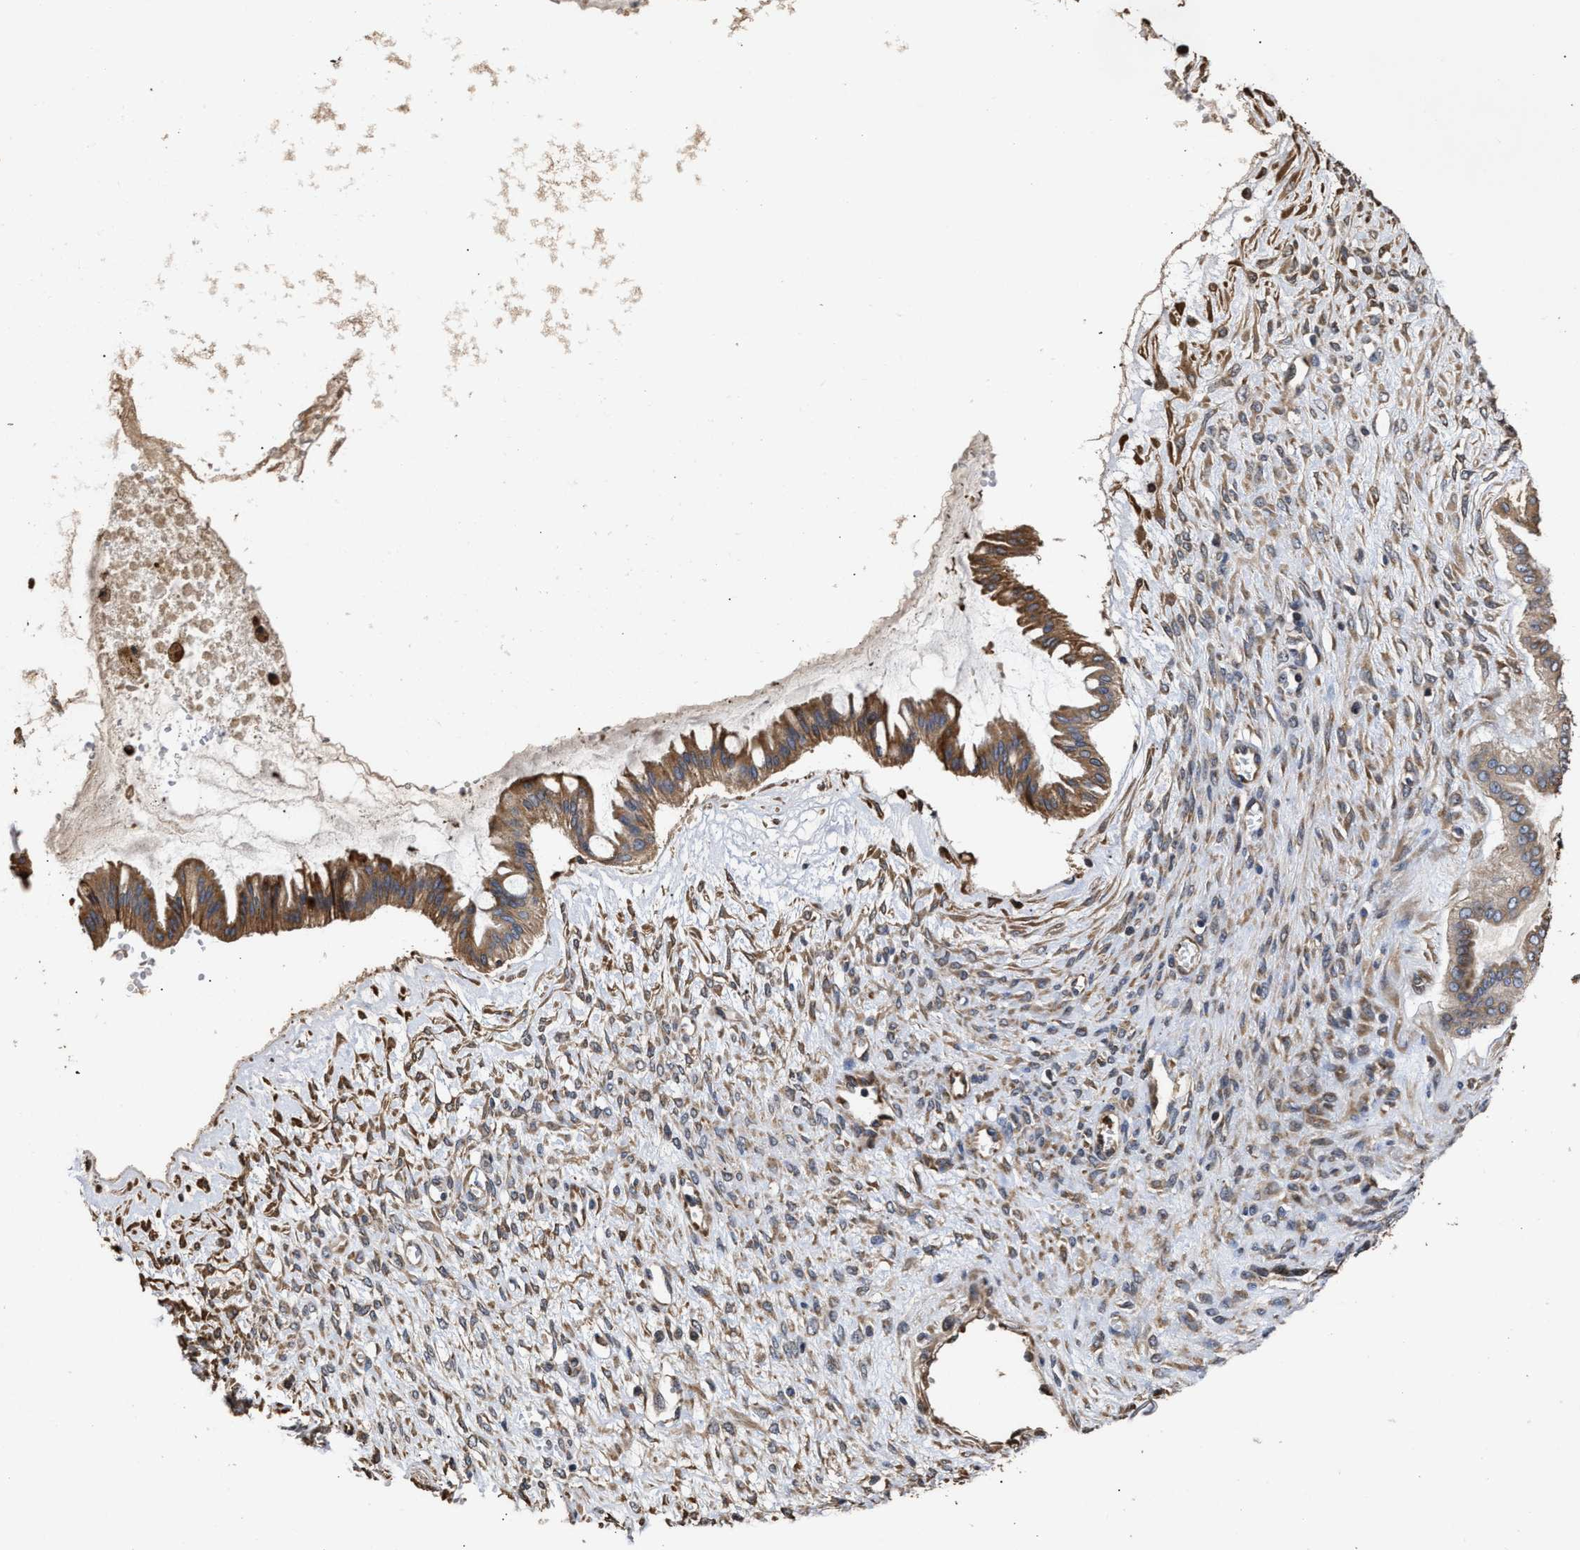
{"staining": {"intensity": "moderate", "quantity": "25%-75%", "location": "cytoplasmic/membranous"}, "tissue": "ovarian cancer", "cell_type": "Tumor cells", "image_type": "cancer", "snomed": [{"axis": "morphology", "description": "Cystadenocarcinoma, mucinous, NOS"}, {"axis": "topography", "description": "Ovary"}], "caption": "Protein expression analysis of ovarian cancer reveals moderate cytoplasmic/membranous positivity in about 25%-75% of tumor cells. (brown staining indicates protein expression, while blue staining denotes nuclei).", "gene": "GOSR1", "patient": {"sex": "female", "age": 73}}